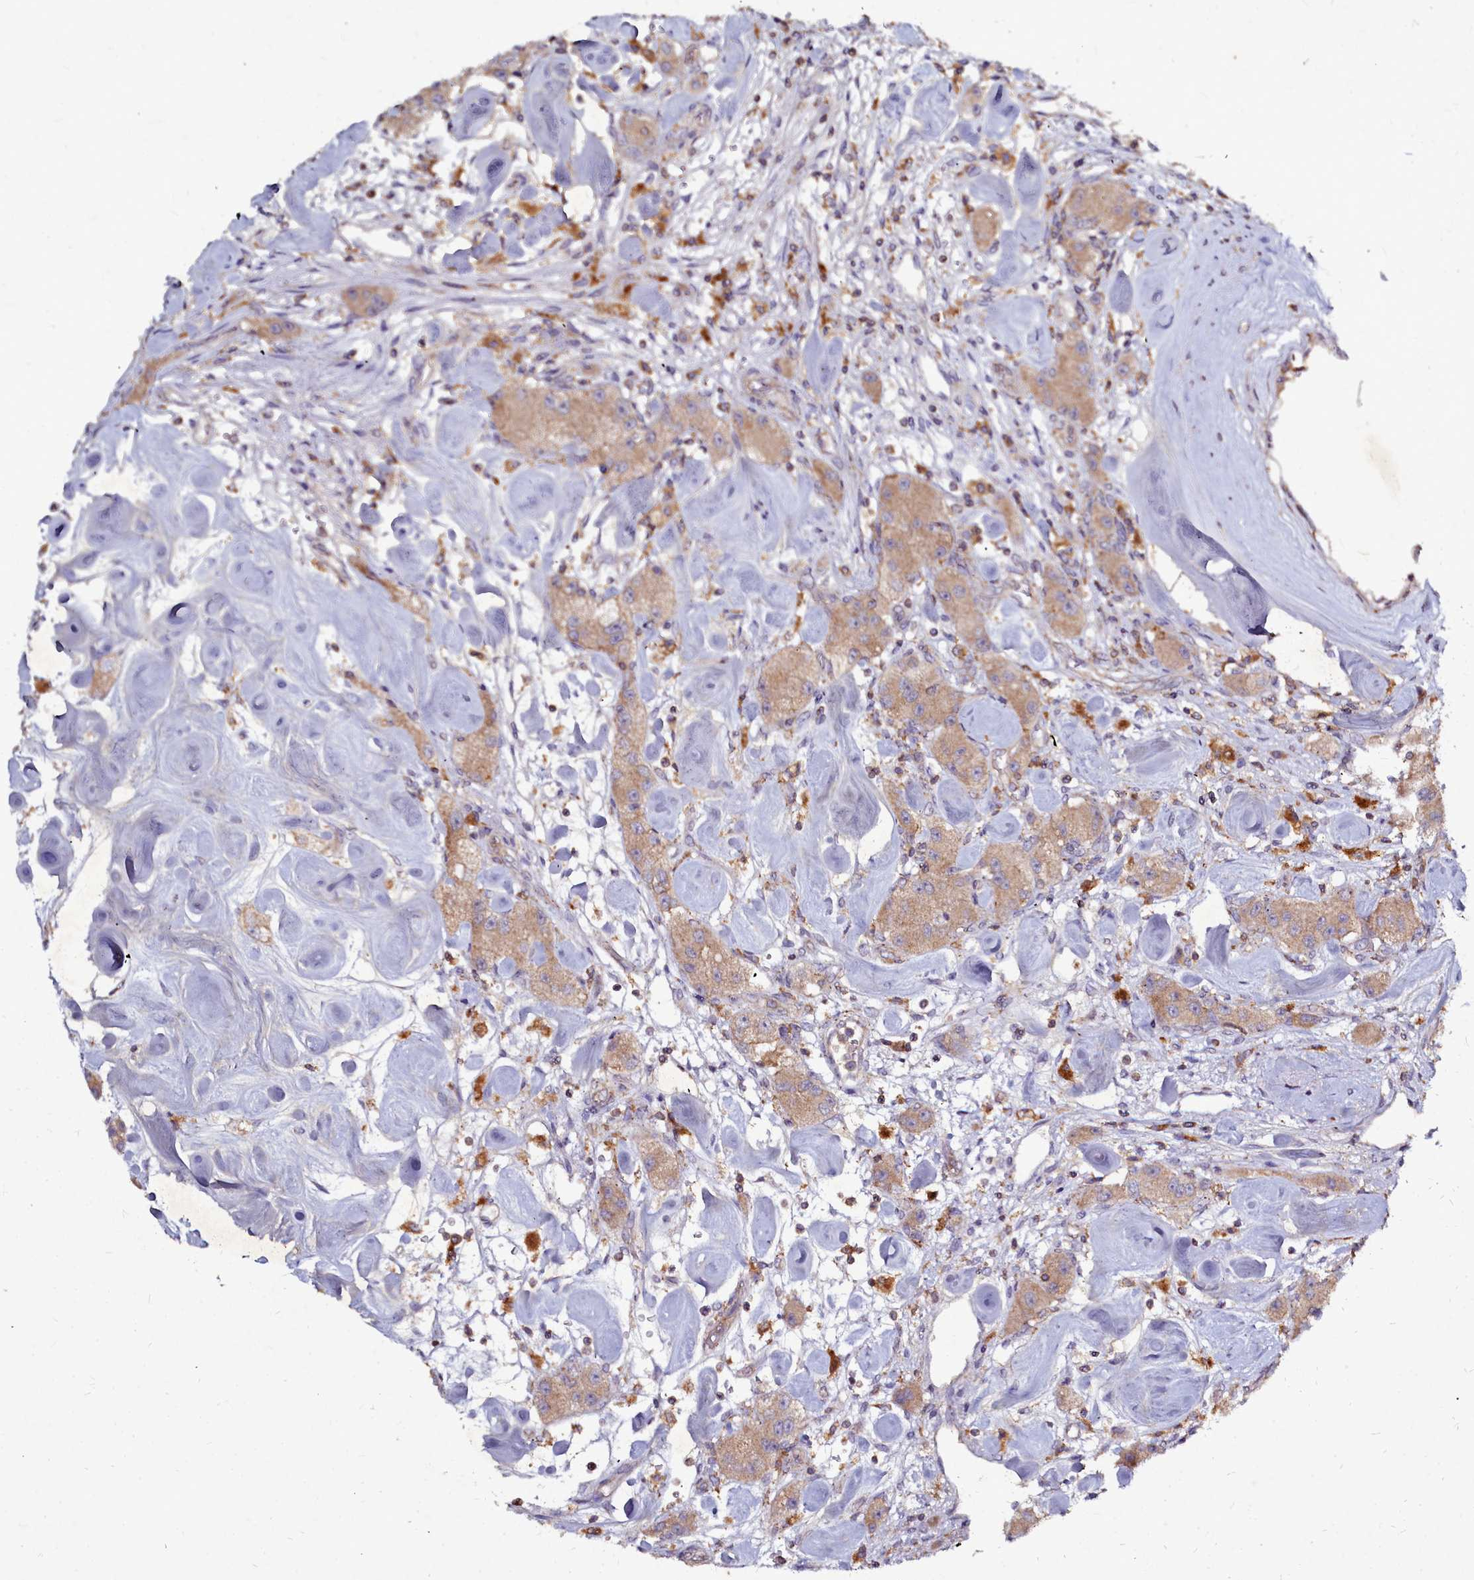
{"staining": {"intensity": "weak", "quantity": ">75%", "location": "cytoplasmic/membranous"}, "tissue": "carcinoid", "cell_type": "Tumor cells", "image_type": "cancer", "snomed": [{"axis": "morphology", "description": "Carcinoid, malignant, NOS"}, {"axis": "topography", "description": "Pancreas"}], "caption": "Carcinoid stained with a protein marker demonstrates weak staining in tumor cells.", "gene": "NCKAP1L", "patient": {"sex": "male", "age": 41}}